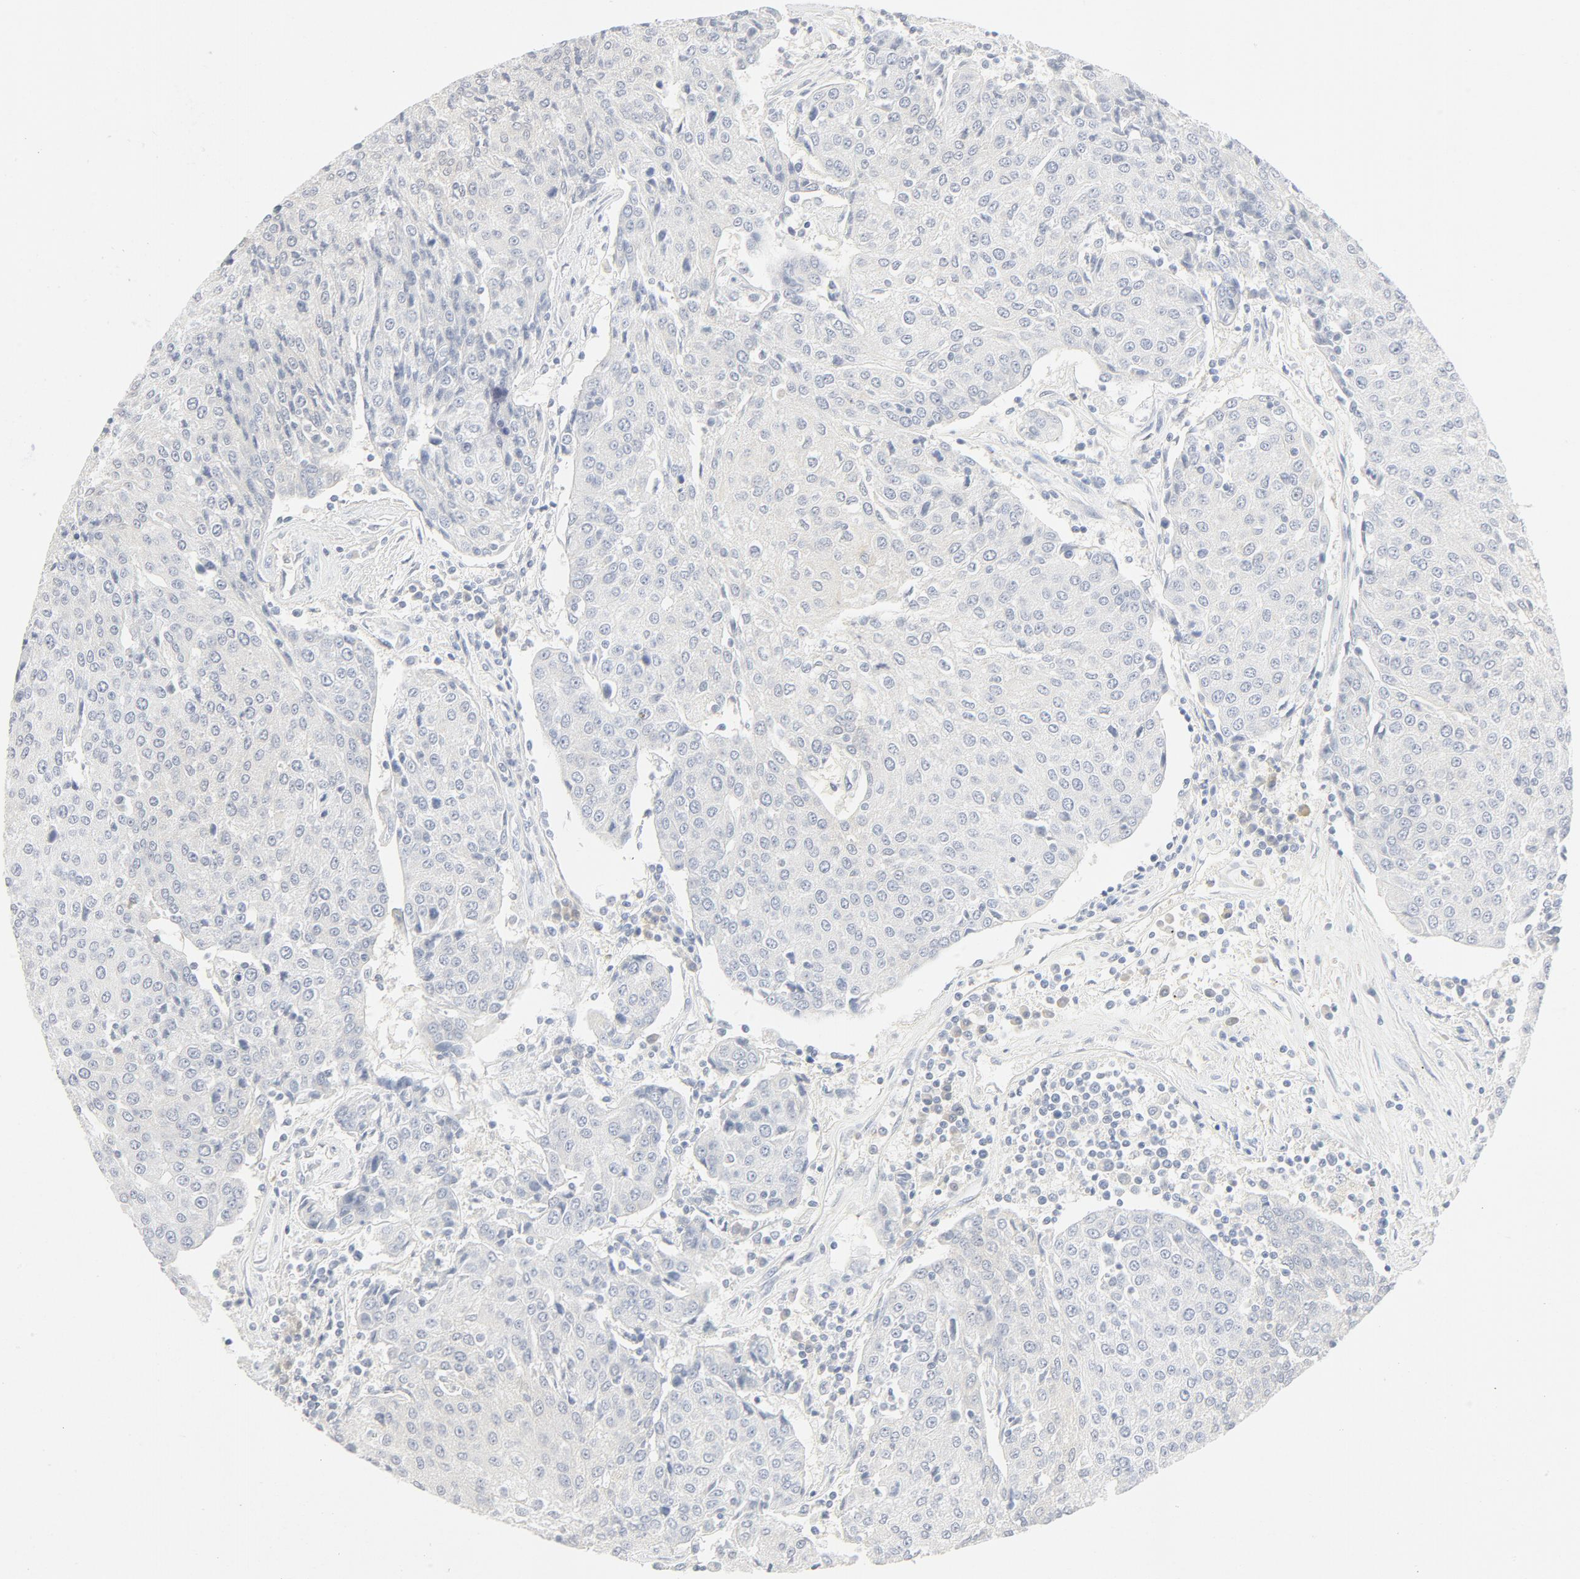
{"staining": {"intensity": "negative", "quantity": "none", "location": "none"}, "tissue": "urothelial cancer", "cell_type": "Tumor cells", "image_type": "cancer", "snomed": [{"axis": "morphology", "description": "Urothelial carcinoma, High grade"}, {"axis": "topography", "description": "Urinary bladder"}], "caption": "Tumor cells show no significant protein staining in urothelial cancer.", "gene": "PGM1", "patient": {"sex": "female", "age": 85}}